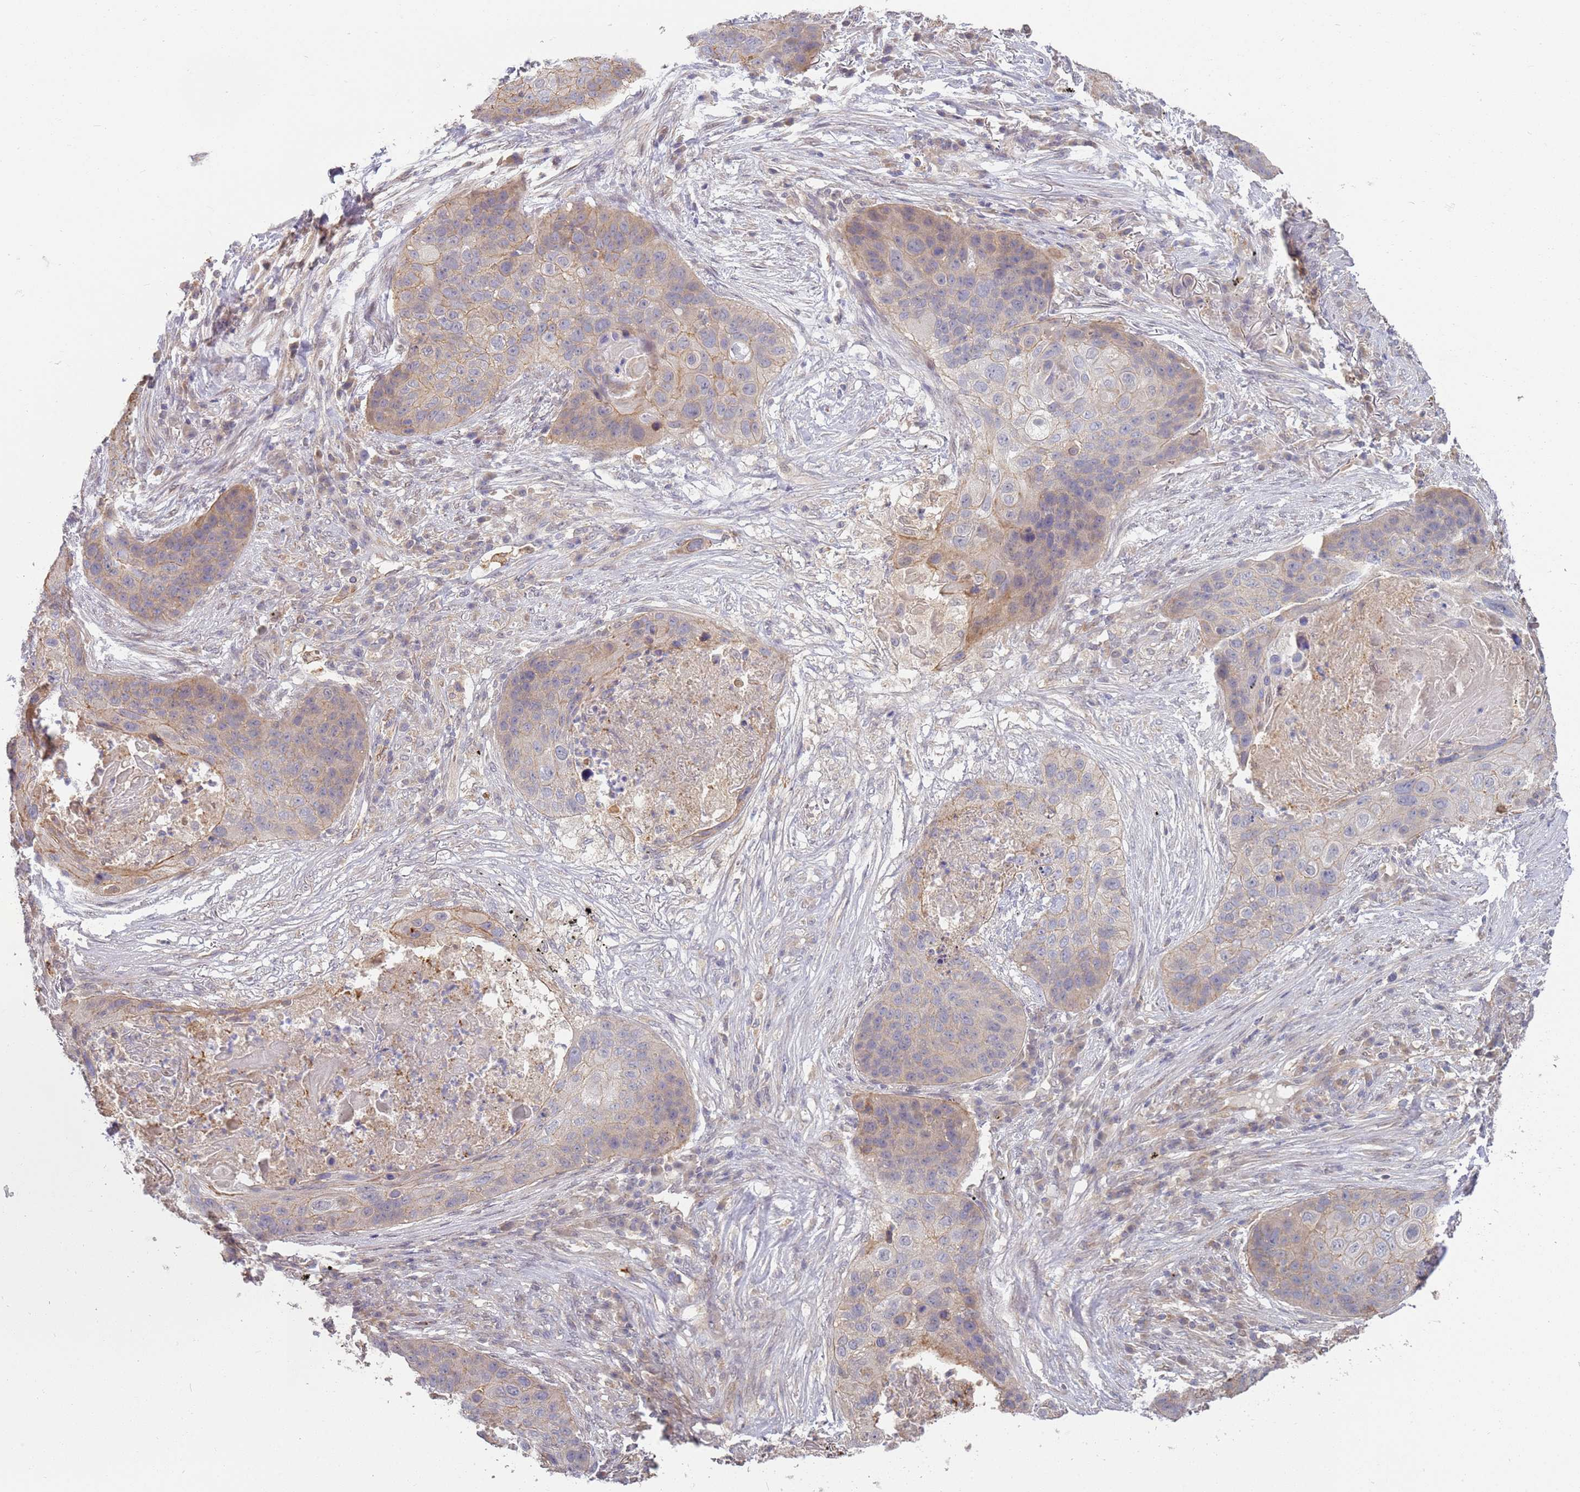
{"staining": {"intensity": "weak", "quantity": "25%-75%", "location": "cytoplasmic/membranous"}, "tissue": "lung cancer", "cell_type": "Tumor cells", "image_type": "cancer", "snomed": [{"axis": "morphology", "description": "Squamous cell carcinoma, NOS"}, {"axis": "topography", "description": "Lung"}], "caption": "Immunohistochemical staining of lung cancer (squamous cell carcinoma) displays low levels of weak cytoplasmic/membranous expression in approximately 25%-75% of tumor cells.", "gene": "MPEG1", "patient": {"sex": "female", "age": 63}}